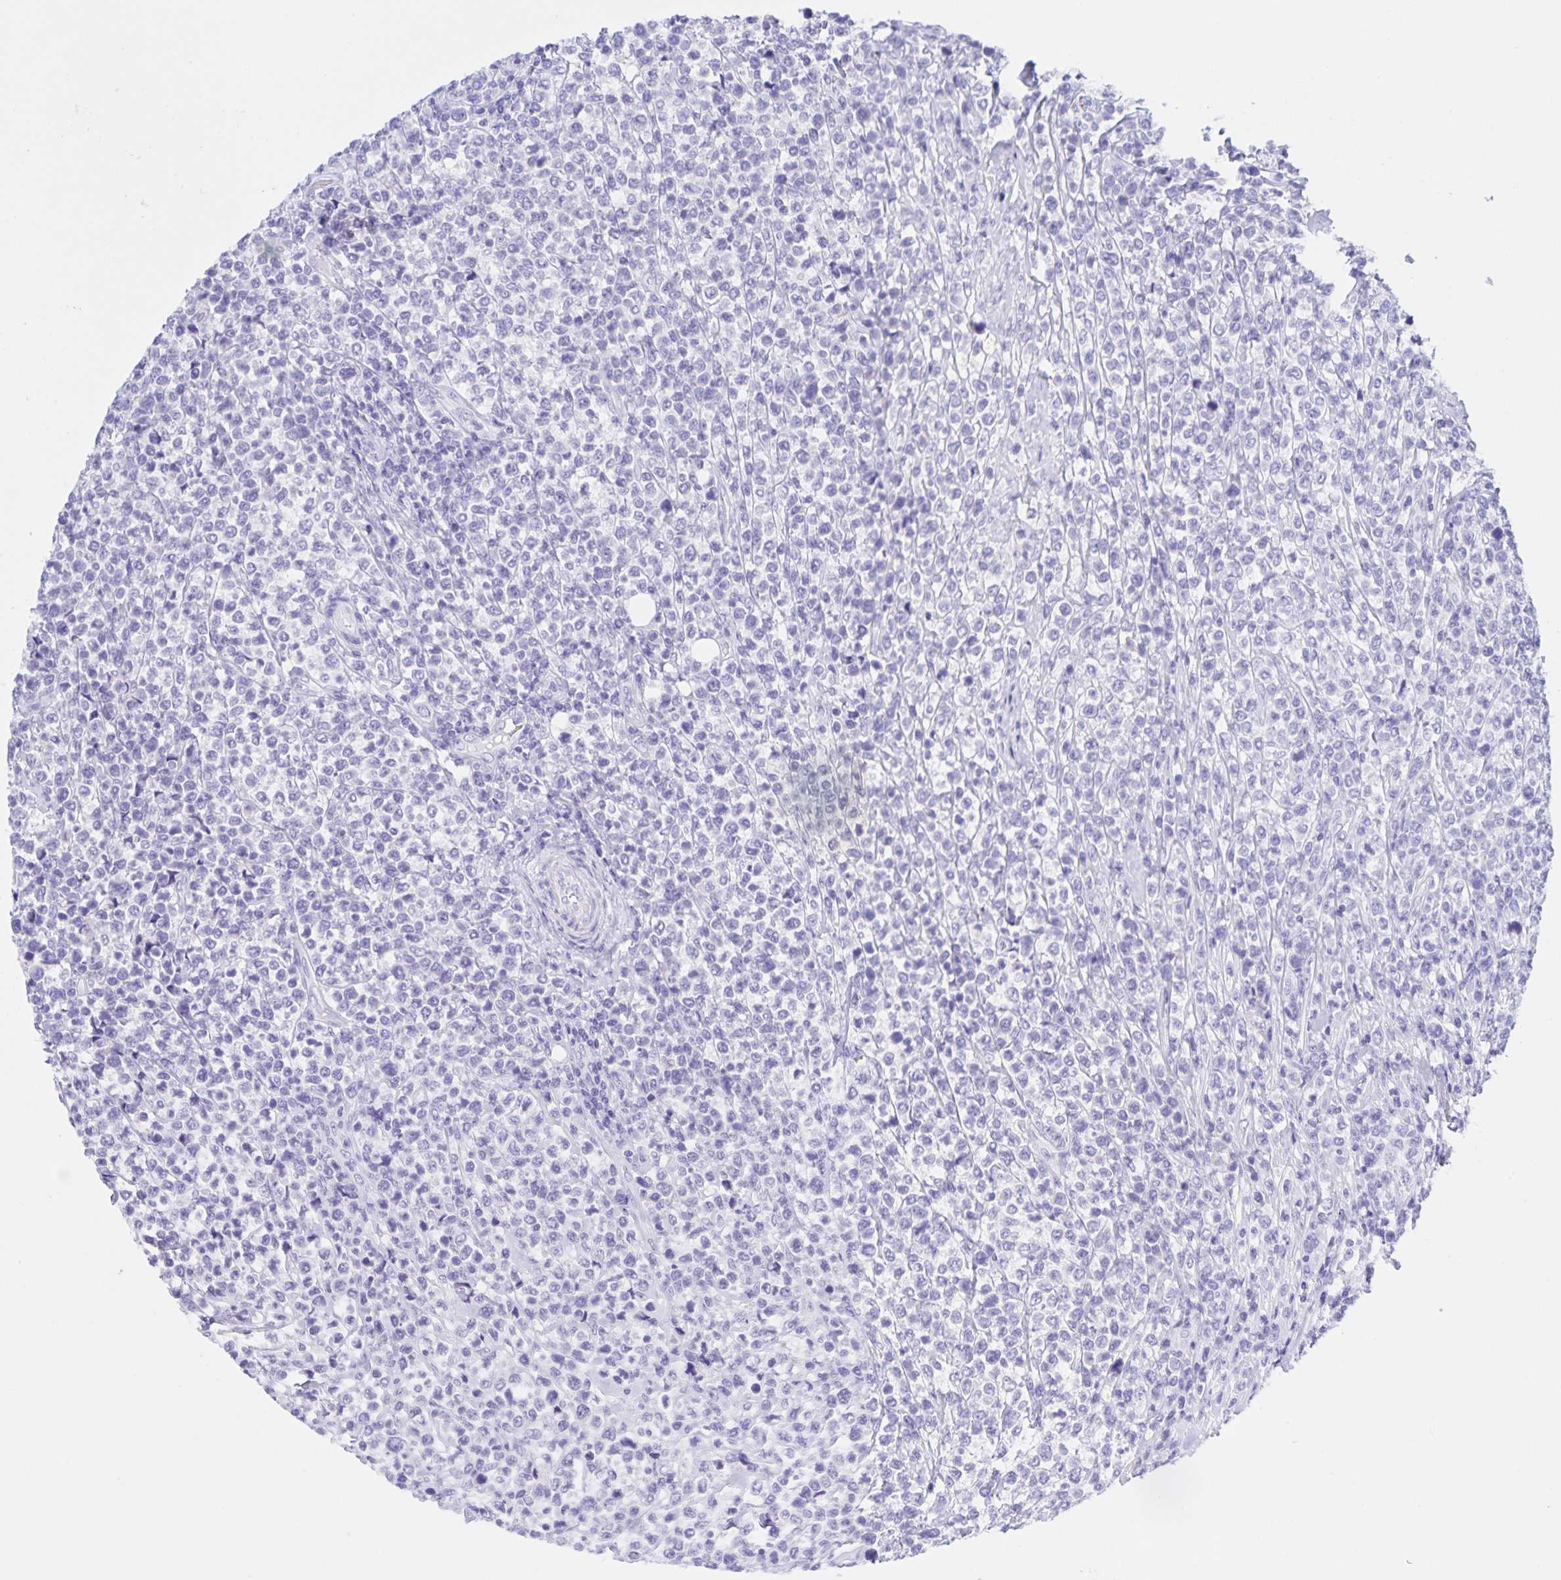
{"staining": {"intensity": "negative", "quantity": "none", "location": "none"}, "tissue": "lymphoma", "cell_type": "Tumor cells", "image_type": "cancer", "snomed": [{"axis": "morphology", "description": "Malignant lymphoma, non-Hodgkin's type, High grade"}, {"axis": "topography", "description": "Soft tissue"}], "caption": "High magnification brightfield microscopy of lymphoma stained with DAB (brown) and counterstained with hematoxylin (blue): tumor cells show no significant staining. (DAB (3,3'-diaminobenzidine) immunohistochemistry, high magnification).", "gene": "CATSPER4", "patient": {"sex": "female", "age": 56}}